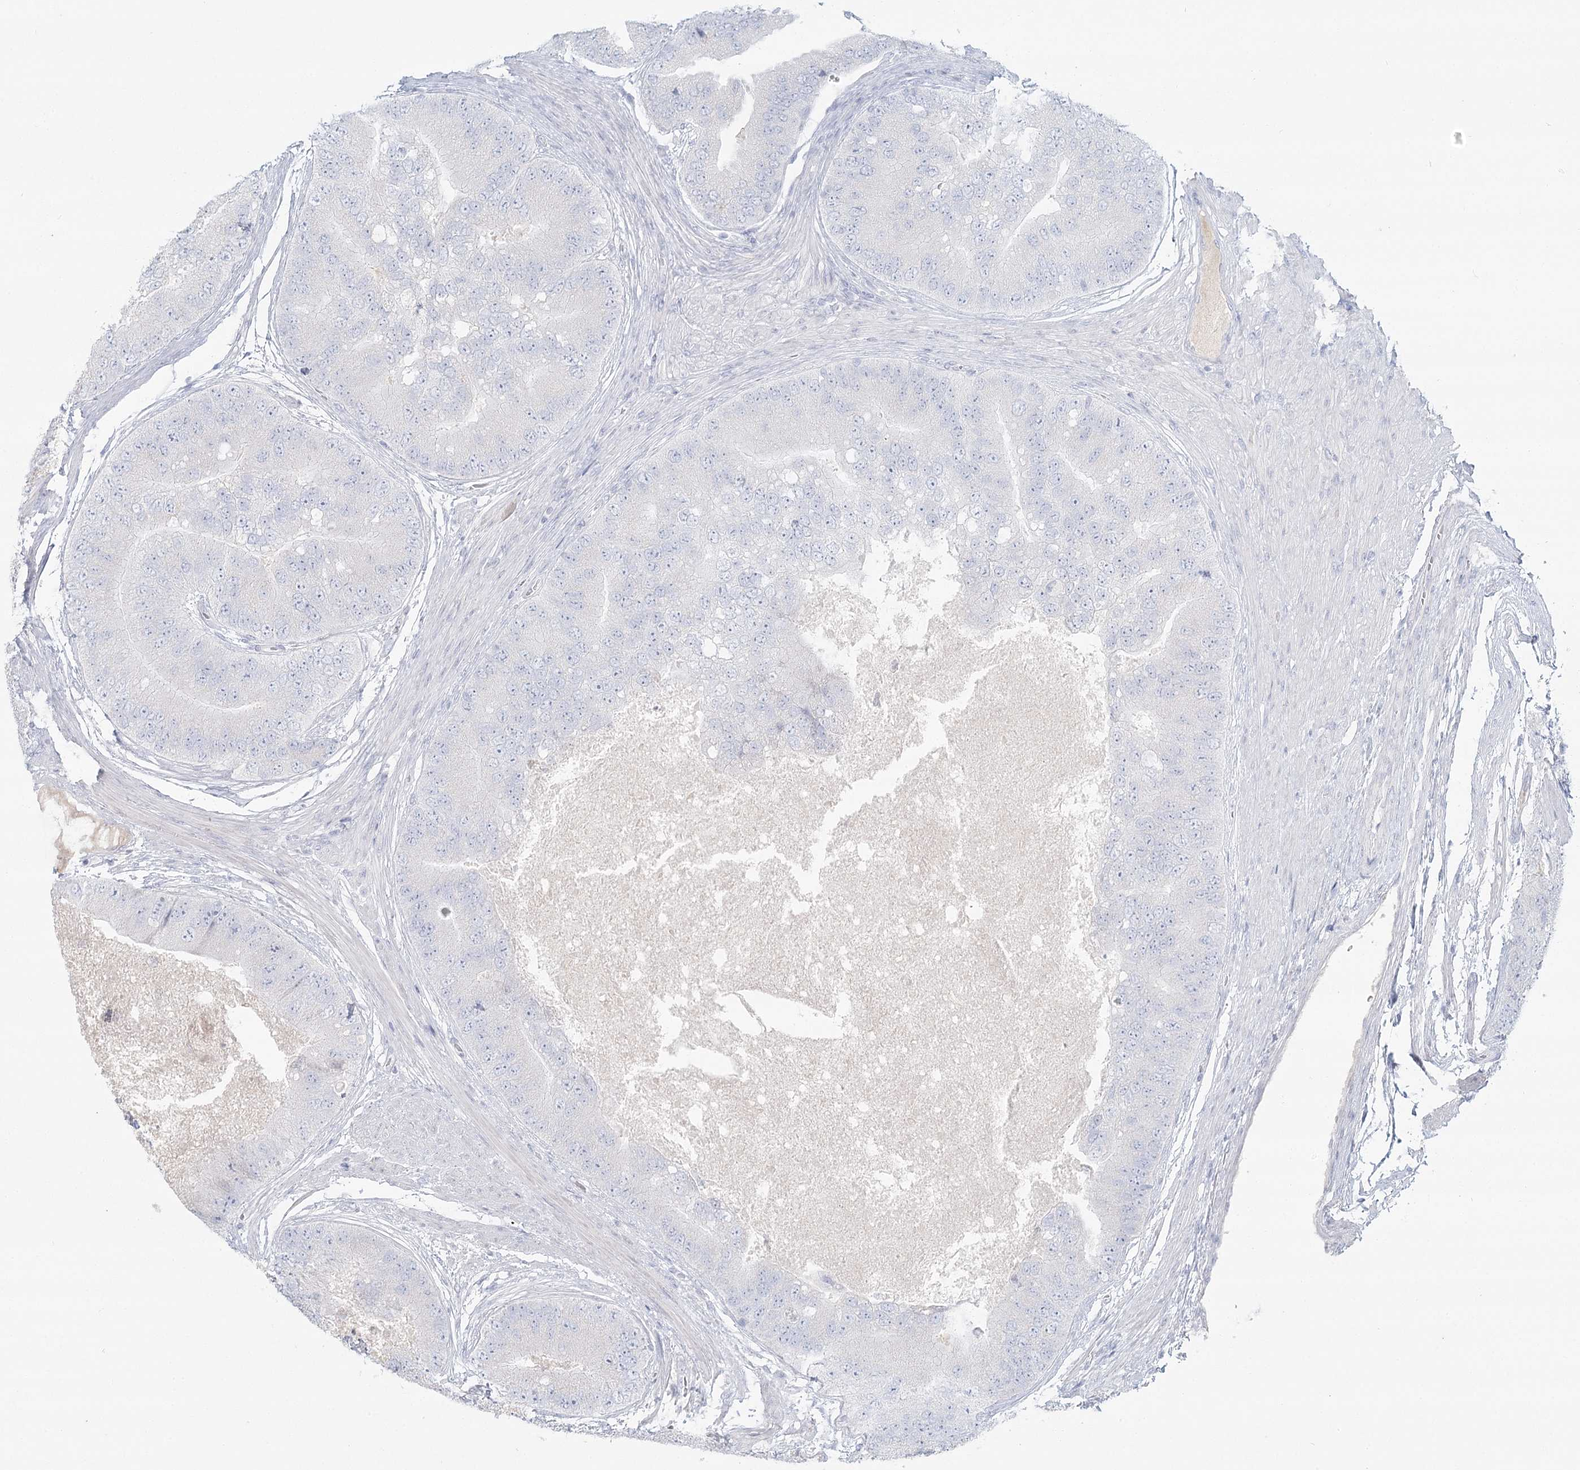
{"staining": {"intensity": "negative", "quantity": "none", "location": "none"}, "tissue": "prostate cancer", "cell_type": "Tumor cells", "image_type": "cancer", "snomed": [{"axis": "morphology", "description": "Adenocarcinoma, High grade"}, {"axis": "topography", "description": "Prostate"}], "caption": "A high-resolution histopathology image shows immunohistochemistry staining of adenocarcinoma (high-grade) (prostate), which exhibits no significant staining in tumor cells. Nuclei are stained in blue.", "gene": "DMGDH", "patient": {"sex": "male", "age": 70}}